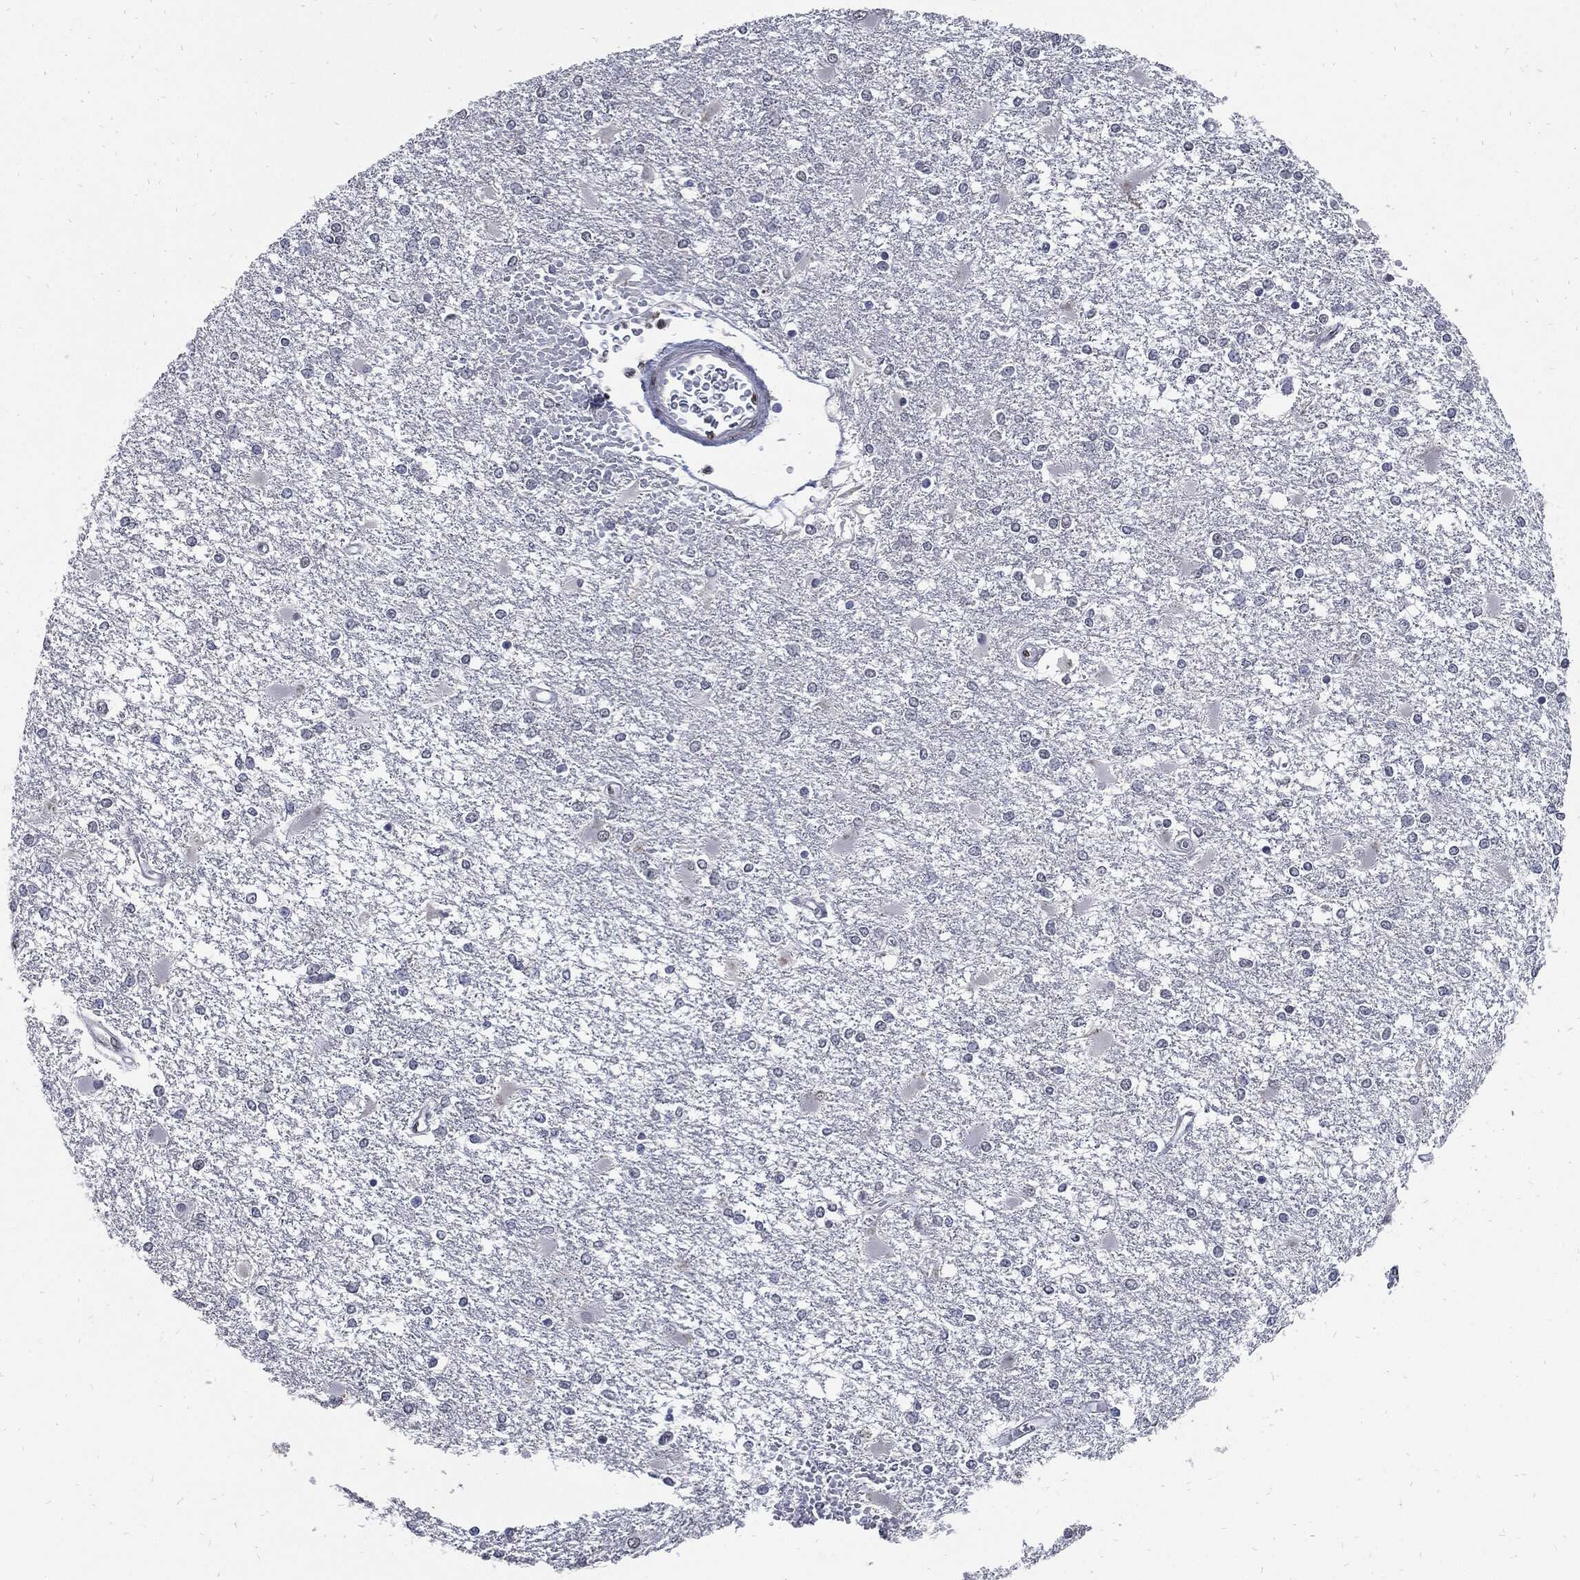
{"staining": {"intensity": "negative", "quantity": "none", "location": "none"}, "tissue": "glioma", "cell_type": "Tumor cells", "image_type": "cancer", "snomed": [{"axis": "morphology", "description": "Glioma, malignant, High grade"}, {"axis": "topography", "description": "Cerebral cortex"}], "caption": "Protein analysis of glioma reveals no significant positivity in tumor cells.", "gene": "NBN", "patient": {"sex": "male", "age": 79}}